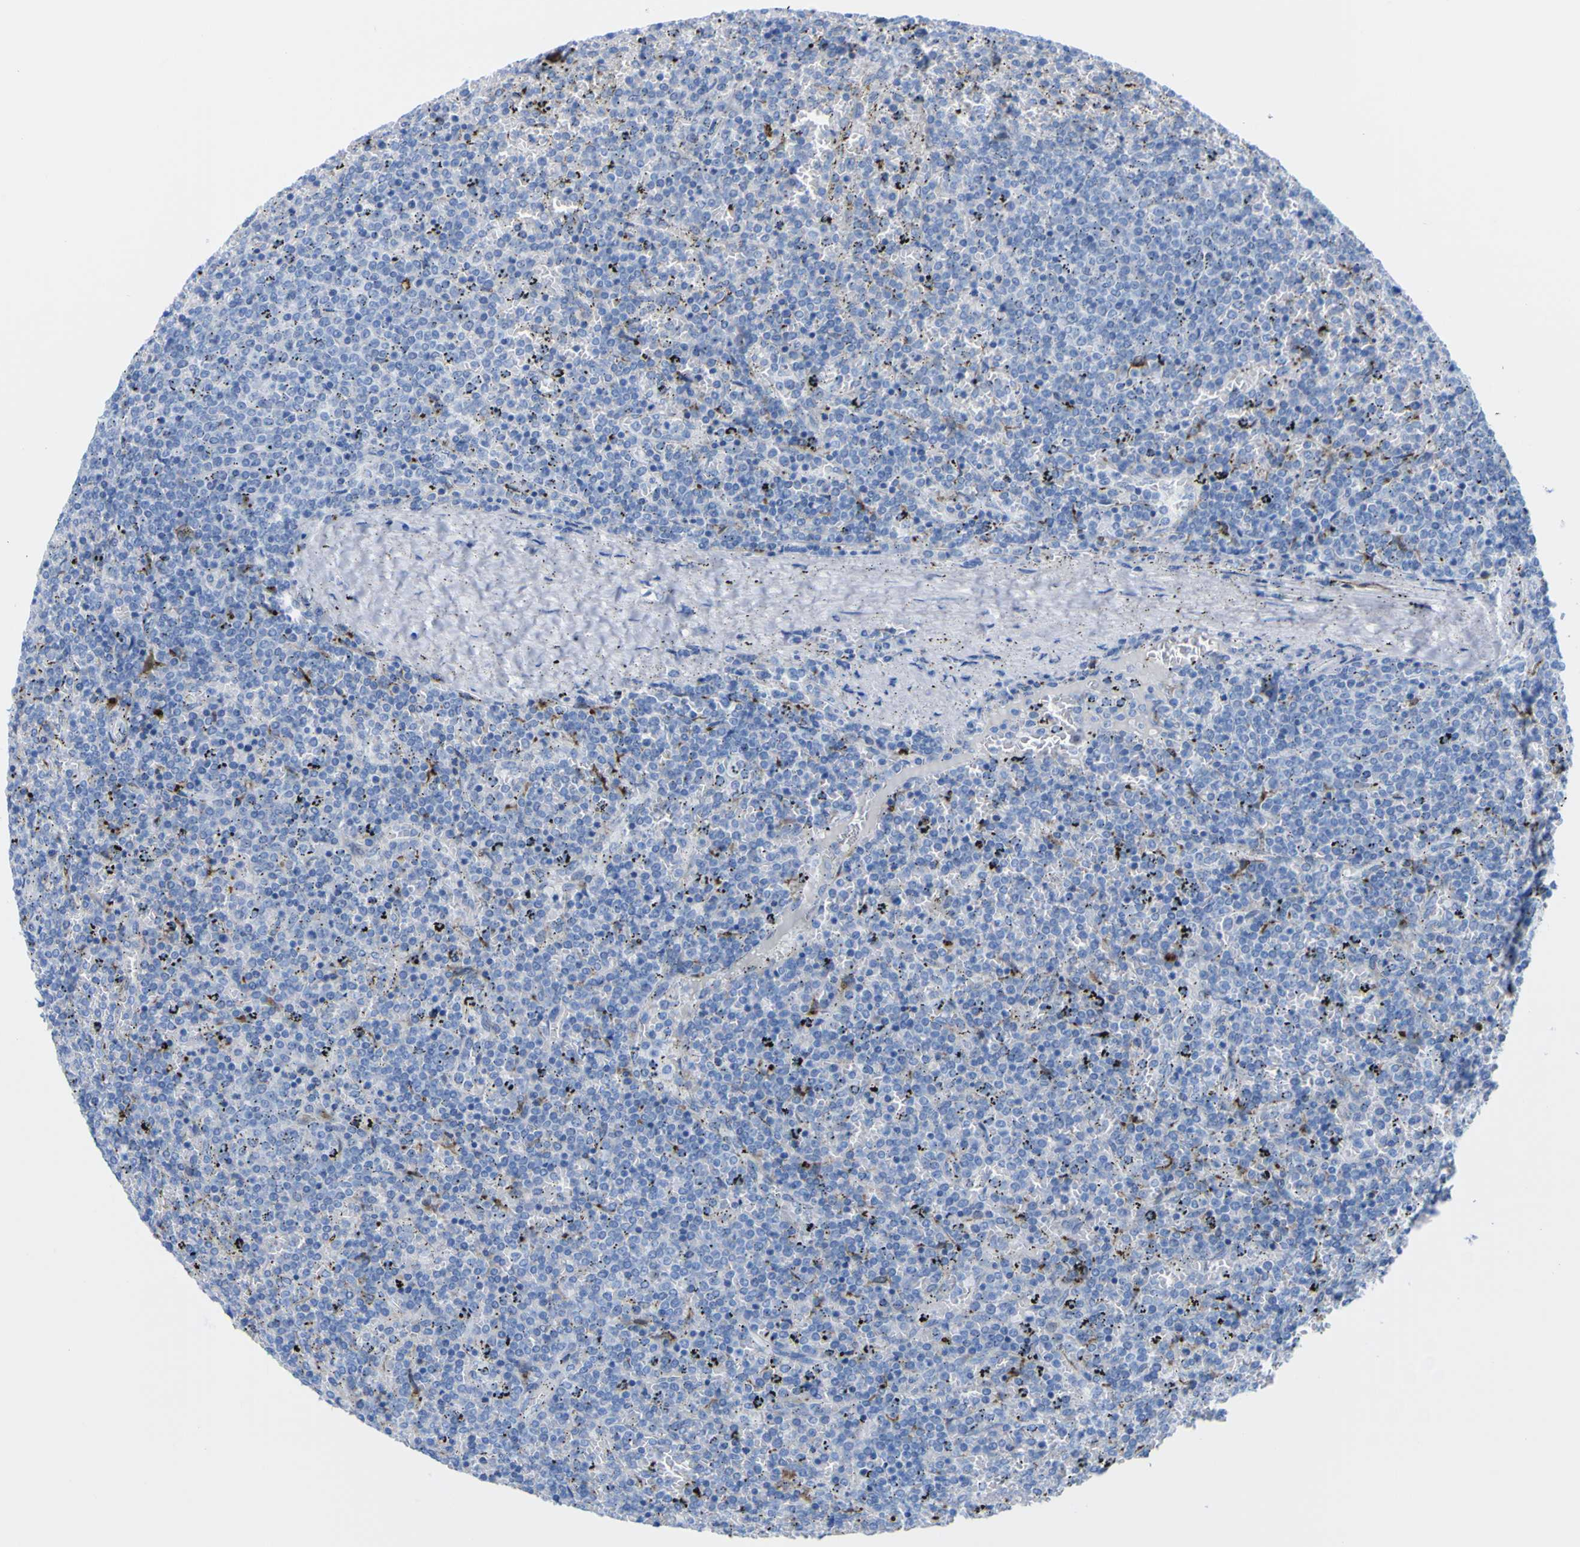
{"staining": {"intensity": "negative", "quantity": "none", "location": "none"}, "tissue": "lymphoma", "cell_type": "Tumor cells", "image_type": "cancer", "snomed": [{"axis": "morphology", "description": "Malignant lymphoma, non-Hodgkin's type, Low grade"}, {"axis": "topography", "description": "Spleen"}], "caption": "Protein analysis of low-grade malignant lymphoma, non-Hodgkin's type reveals no significant expression in tumor cells. (DAB IHC visualized using brightfield microscopy, high magnification).", "gene": "PLD3", "patient": {"sex": "female", "age": 77}}